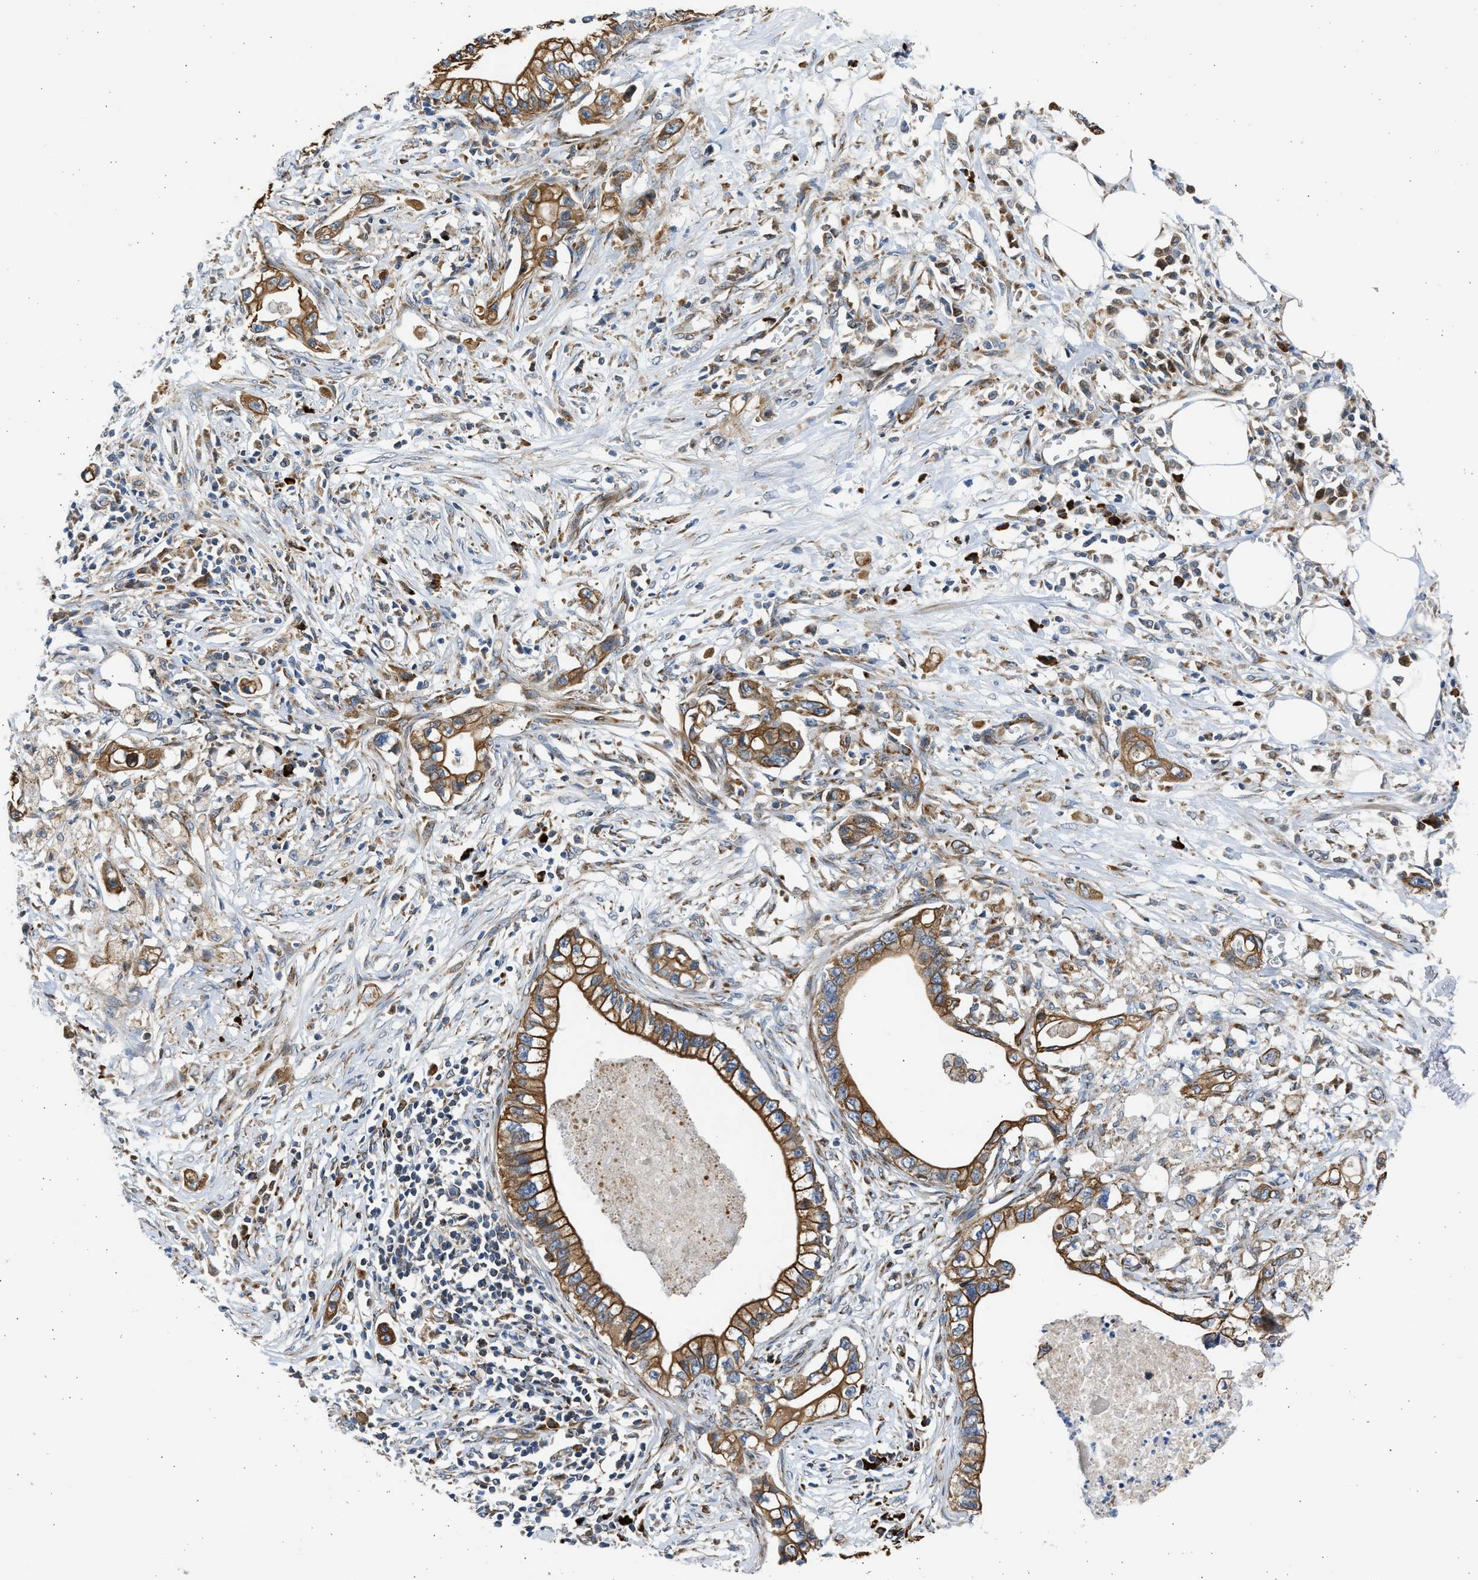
{"staining": {"intensity": "strong", "quantity": ">75%", "location": "cytoplasmic/membranous"}, "tissue": "pancreatic cancer", "cell_type": "Tumor cells", "image_type": "cancer", "snomed": [{"axis": "morphology", "description": "Adenocarcinoma, NOS"}, {"axis": "topography", "description": "Pancreas"}], "caption": "This image displays immunohistochemistry (IHC) staining of adenocarcinoma (pancreatic), with high strong cytoplasmic/membranous positivity in about >75% of tumor cells.", "gene": "PLD2", "patient": {"sex": "male", "age": 56}}